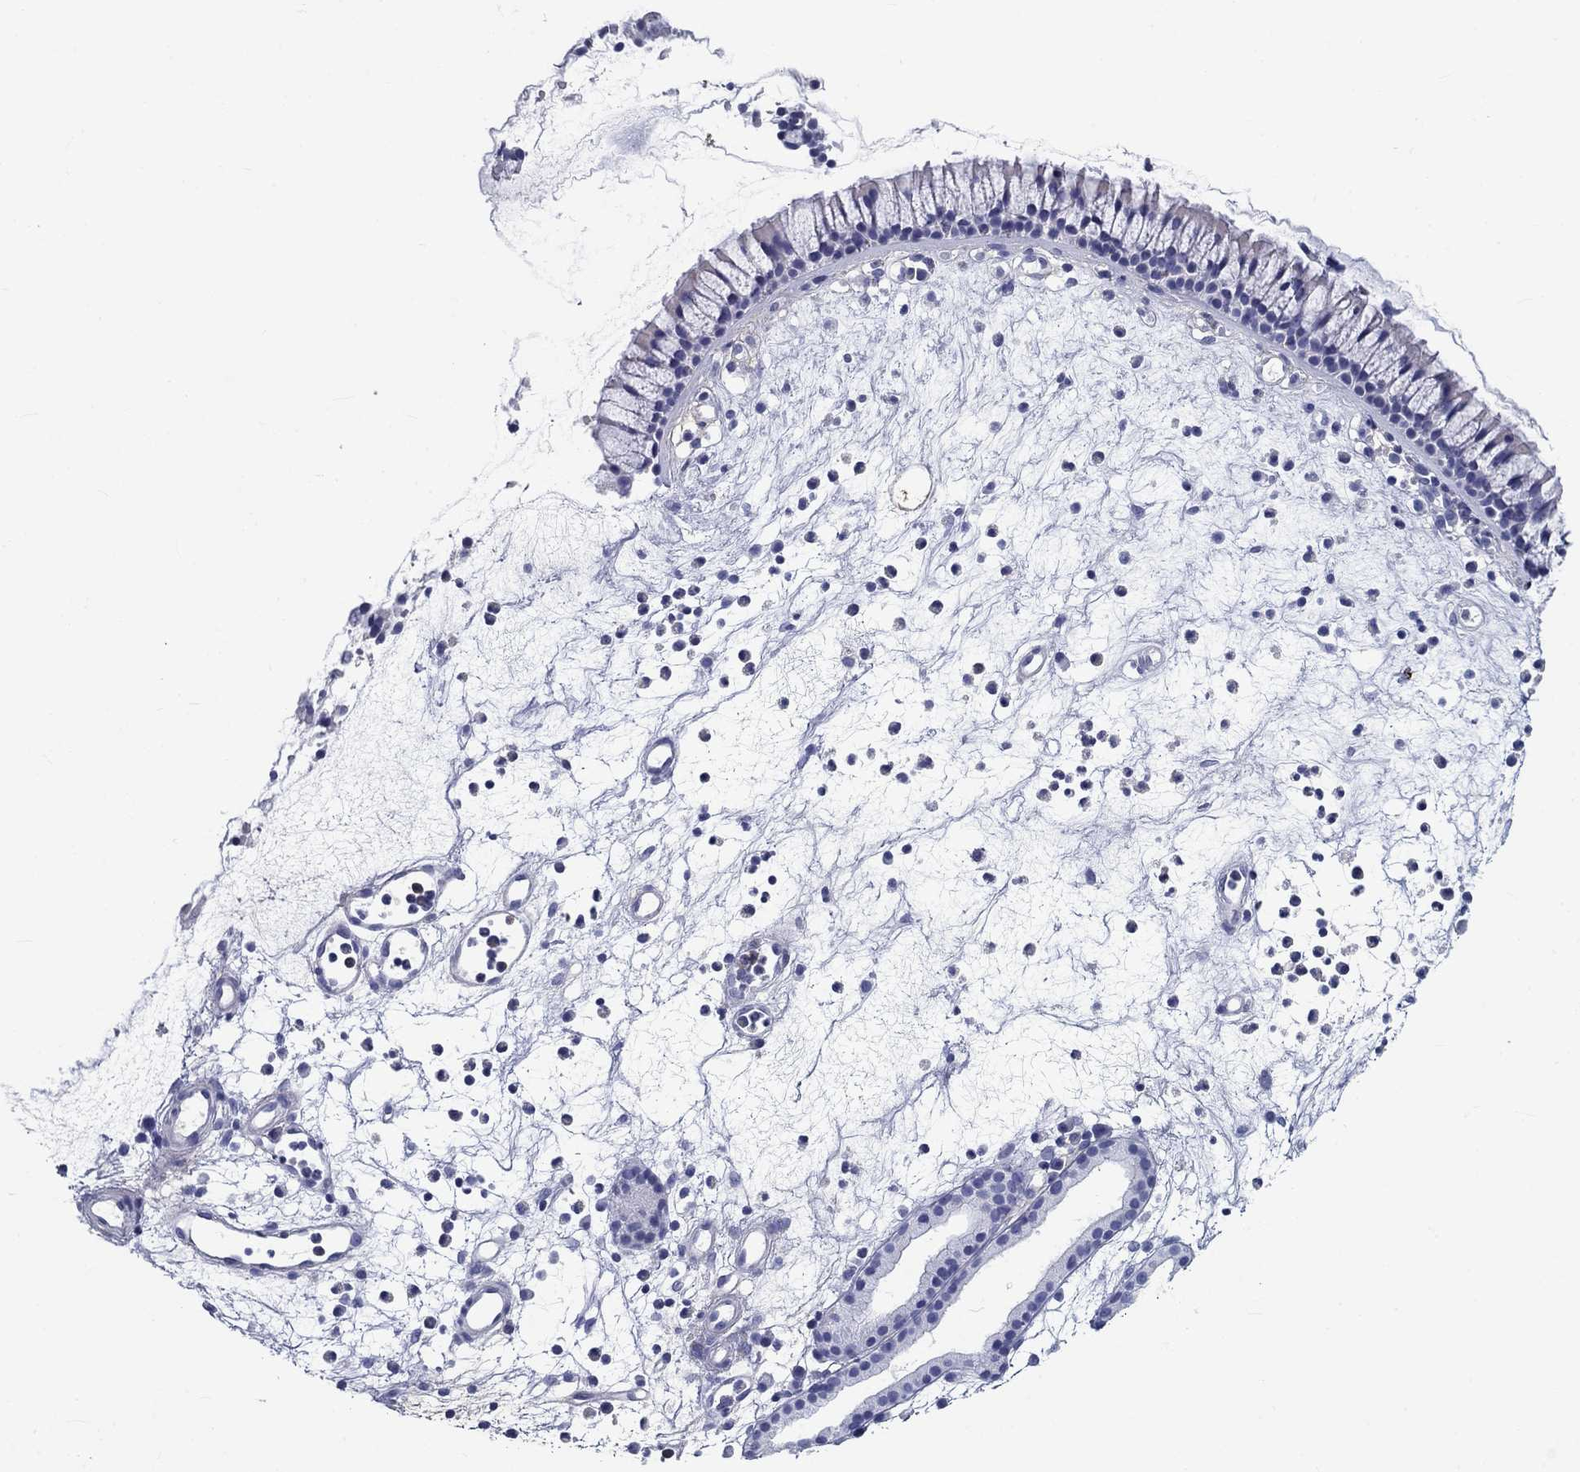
{"staining": {"intensity": "negative", "quantity": "none", "location": "none"}, "tissue": "nasopharynx", "cell_type": "Respiratory epithelial cells", "image_type": "normal", "snomed": [{"axis": "morphology", "description": "Normal tissue, NOS"}, {"axis": "topography", "description": "Nasopharynx"}], "caption": "The photomicrograph demonstrates no staining of respiratory epithelial cells in benign nasopharynx. Brightfield microscopy of immunohistochemistry (IHC) stained with DAB (brown) and hematoxylin (blue), captured at high magnification.", "gene": "CD40LG", "patient": {"sex": "male", "age": 77}}